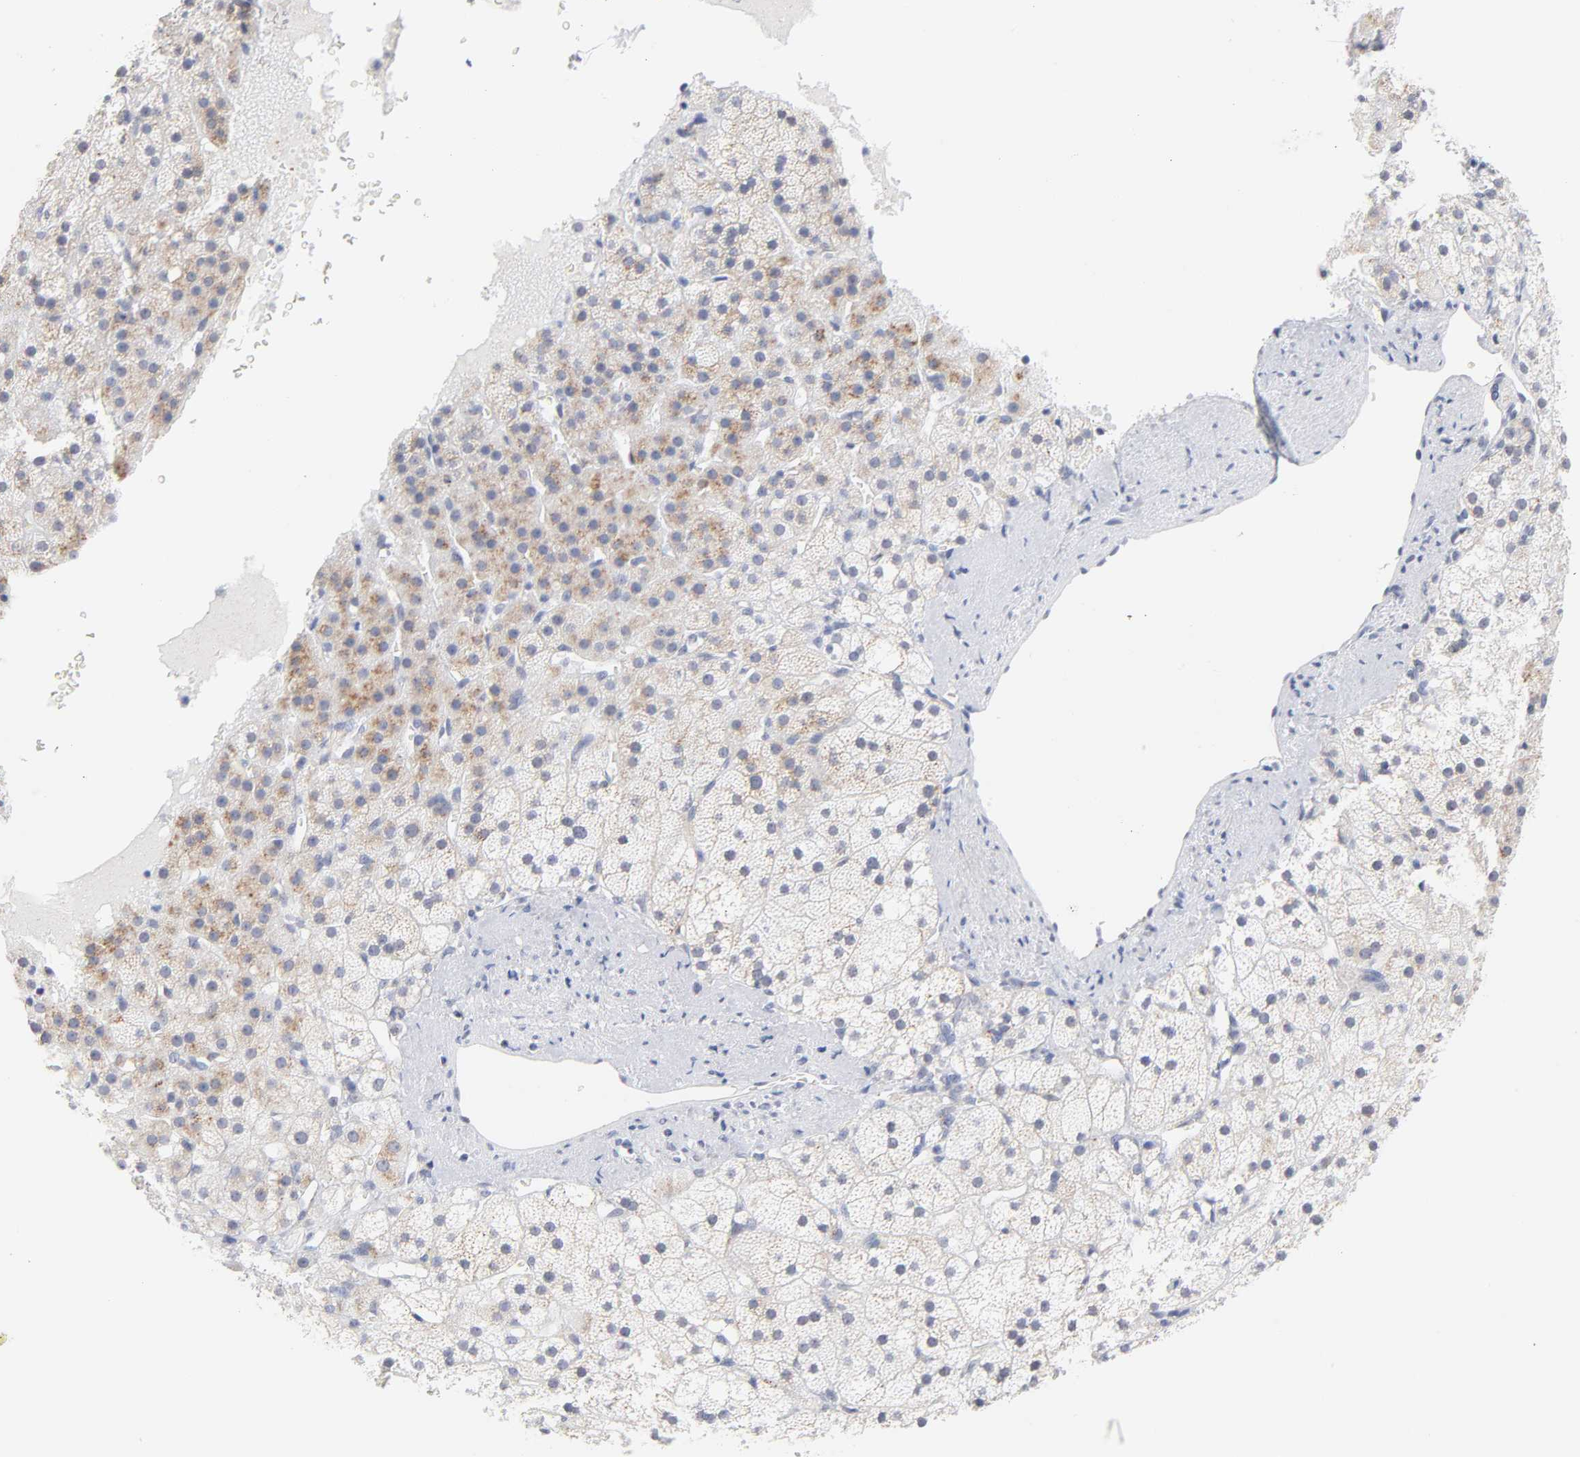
{"staining": {"intensity": "weak", "quantity": "25%-75%", "location": "cytoplasmic/membranous"}, "tissue": "adrenal gland", "cell_type": "Glandular cells", "image_type": "normal", "snomed": [{"axis": "morphology", "description": "Normal tissue, NOS"}, {"axis": "topography", "description": "Adrenal gland"}], "caption": "About 25%-75% of glandular cells in normal adrenal gland demonstrate weak cytoplasmic/membranous protein staining as visualized by brown immunohistochemical staining.", "gene": "LTBP2", "patient": {"sex": "male", "age": 35}}